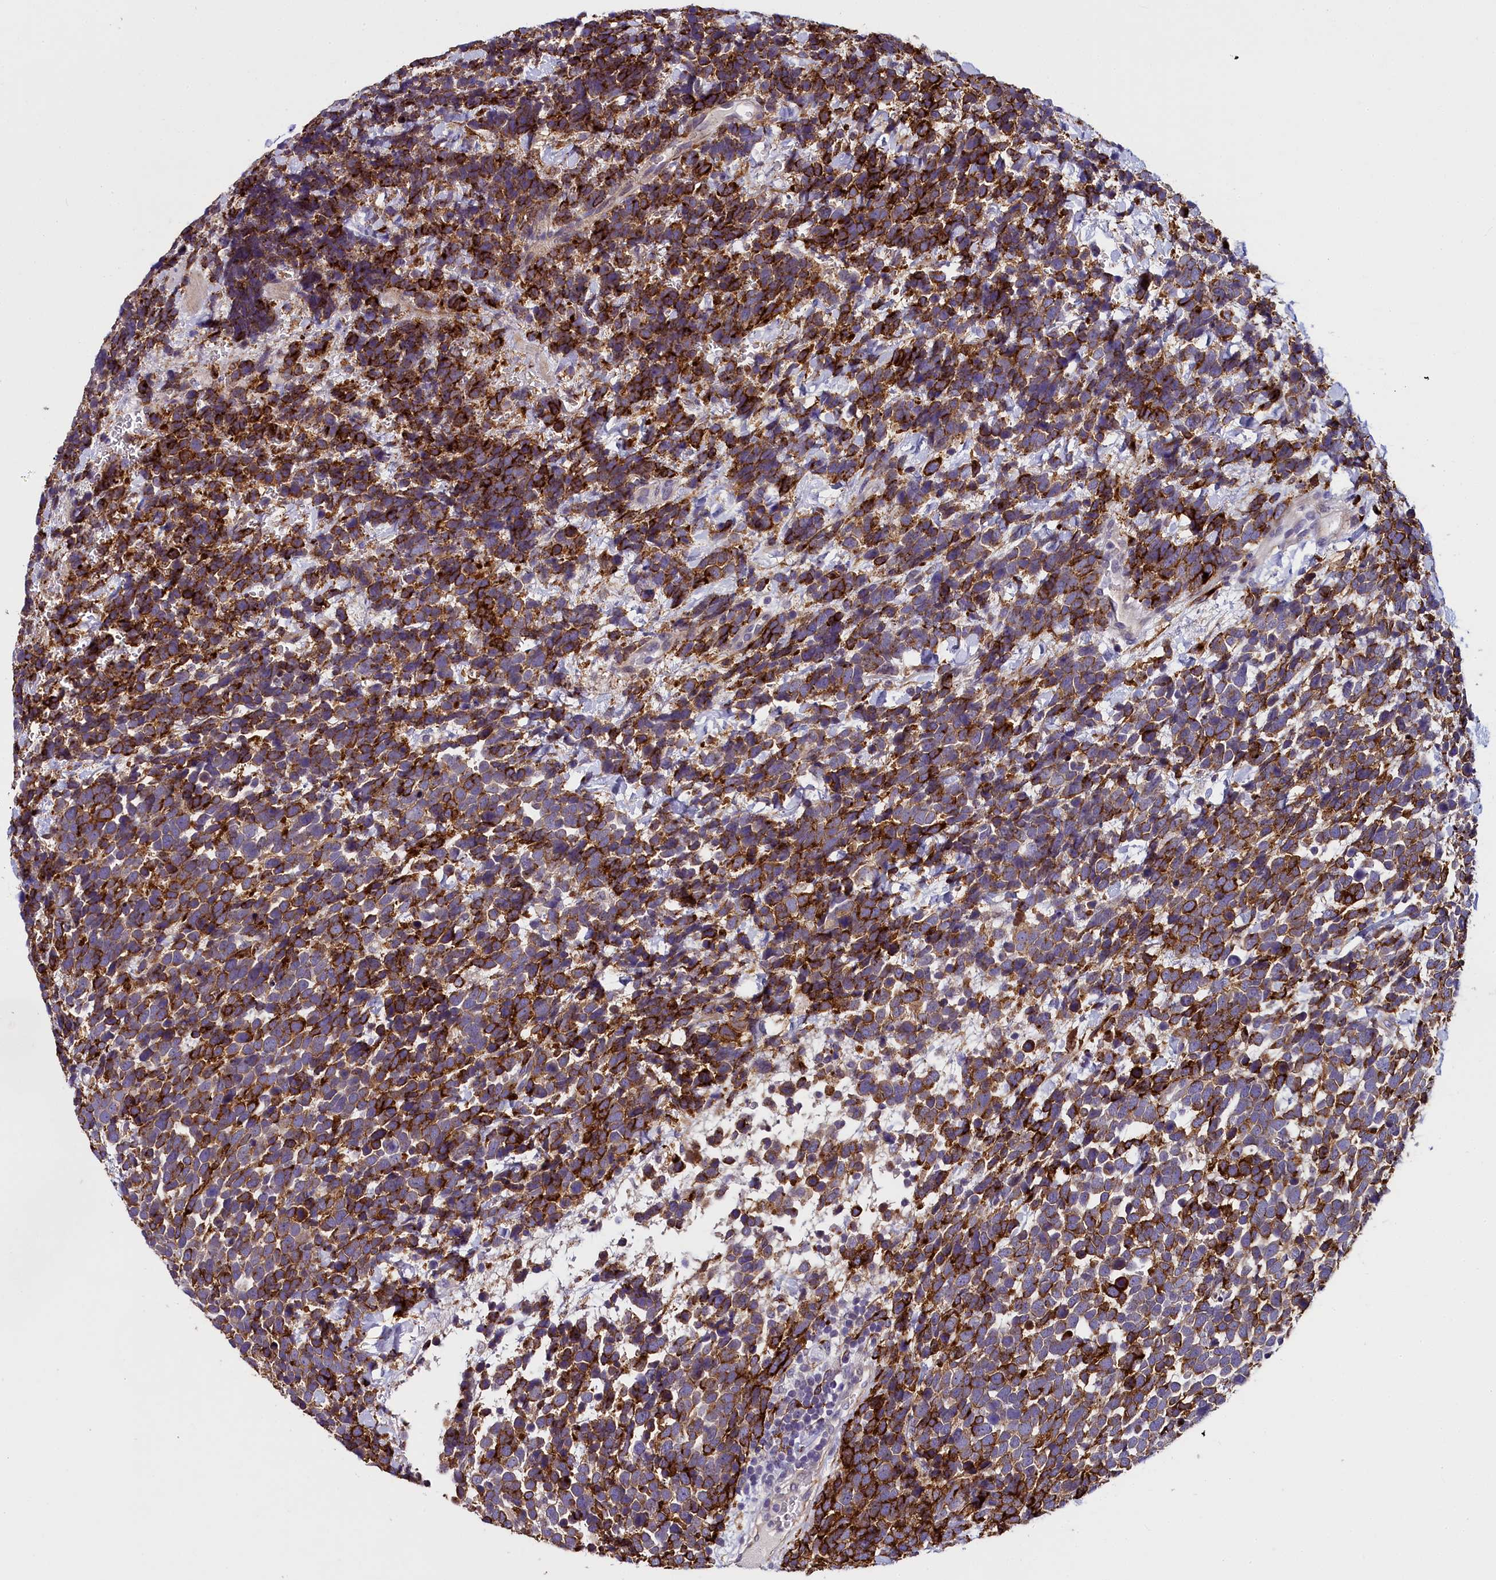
{"staining": {"intensity": "strong", "quantity": ">75%", "location": "cytoplasmic/membranous"}, "tissue": "urothelial cancer", "cell_type": "Tumor cells", "image_type": "cancer", "snomed": [{"axis": "morphology", "description": "Urothelial carcinoma, High grade"}, {"axis": "topography", "description": "Urinary bladder"}], "caption": "Tumor cells demonstrate high levels of strong cytoplasmic/membranous staining in about >75% of cells in urothelial cancer.", "gene": "MRC2", "patient": {"sex": "female", "age": 82}}